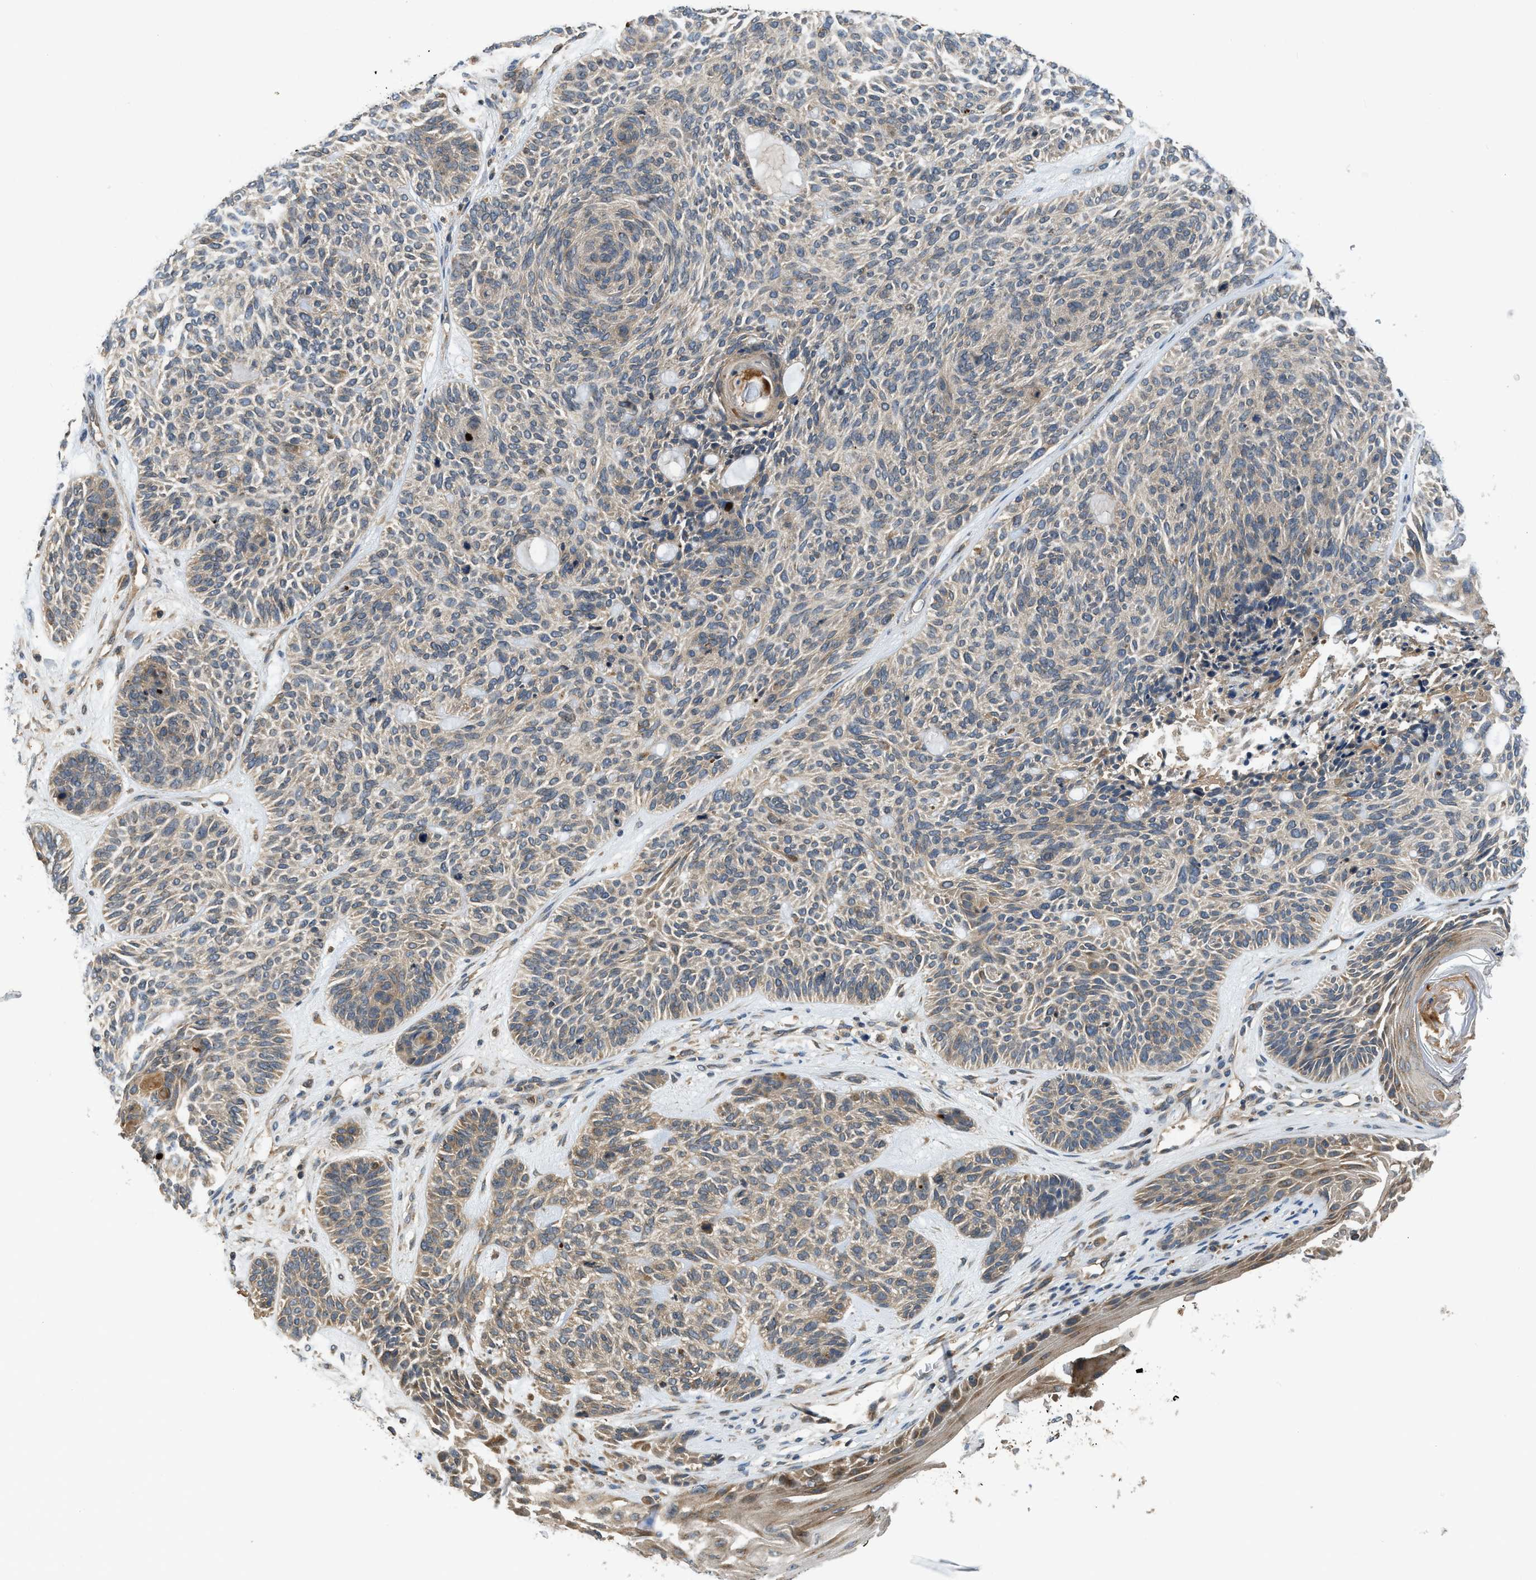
{"staining": {"intensity": "weak", "quantity": "25%-75%", "location": "cytoplasmic/membranous"}, "tissue": "skin cancer", "cell_type": "Tumor cells", "image_type": "cancer", "snomed": [{"axis": "morphology", "description": "Basal cell carcinoma"}, {"axis": "topography", "description": "Skin"}], "caption": "Skin basal cell carcinoma stained with DAB (3,3'-diaminobenzidine) immunohistochemistry exhibits low levels of weak cytoplasmic/membranous staining in about 25%-75% of tumor cells.", "gene": "PAFAH2", "patient": {"sex": "male", "age": 55}}